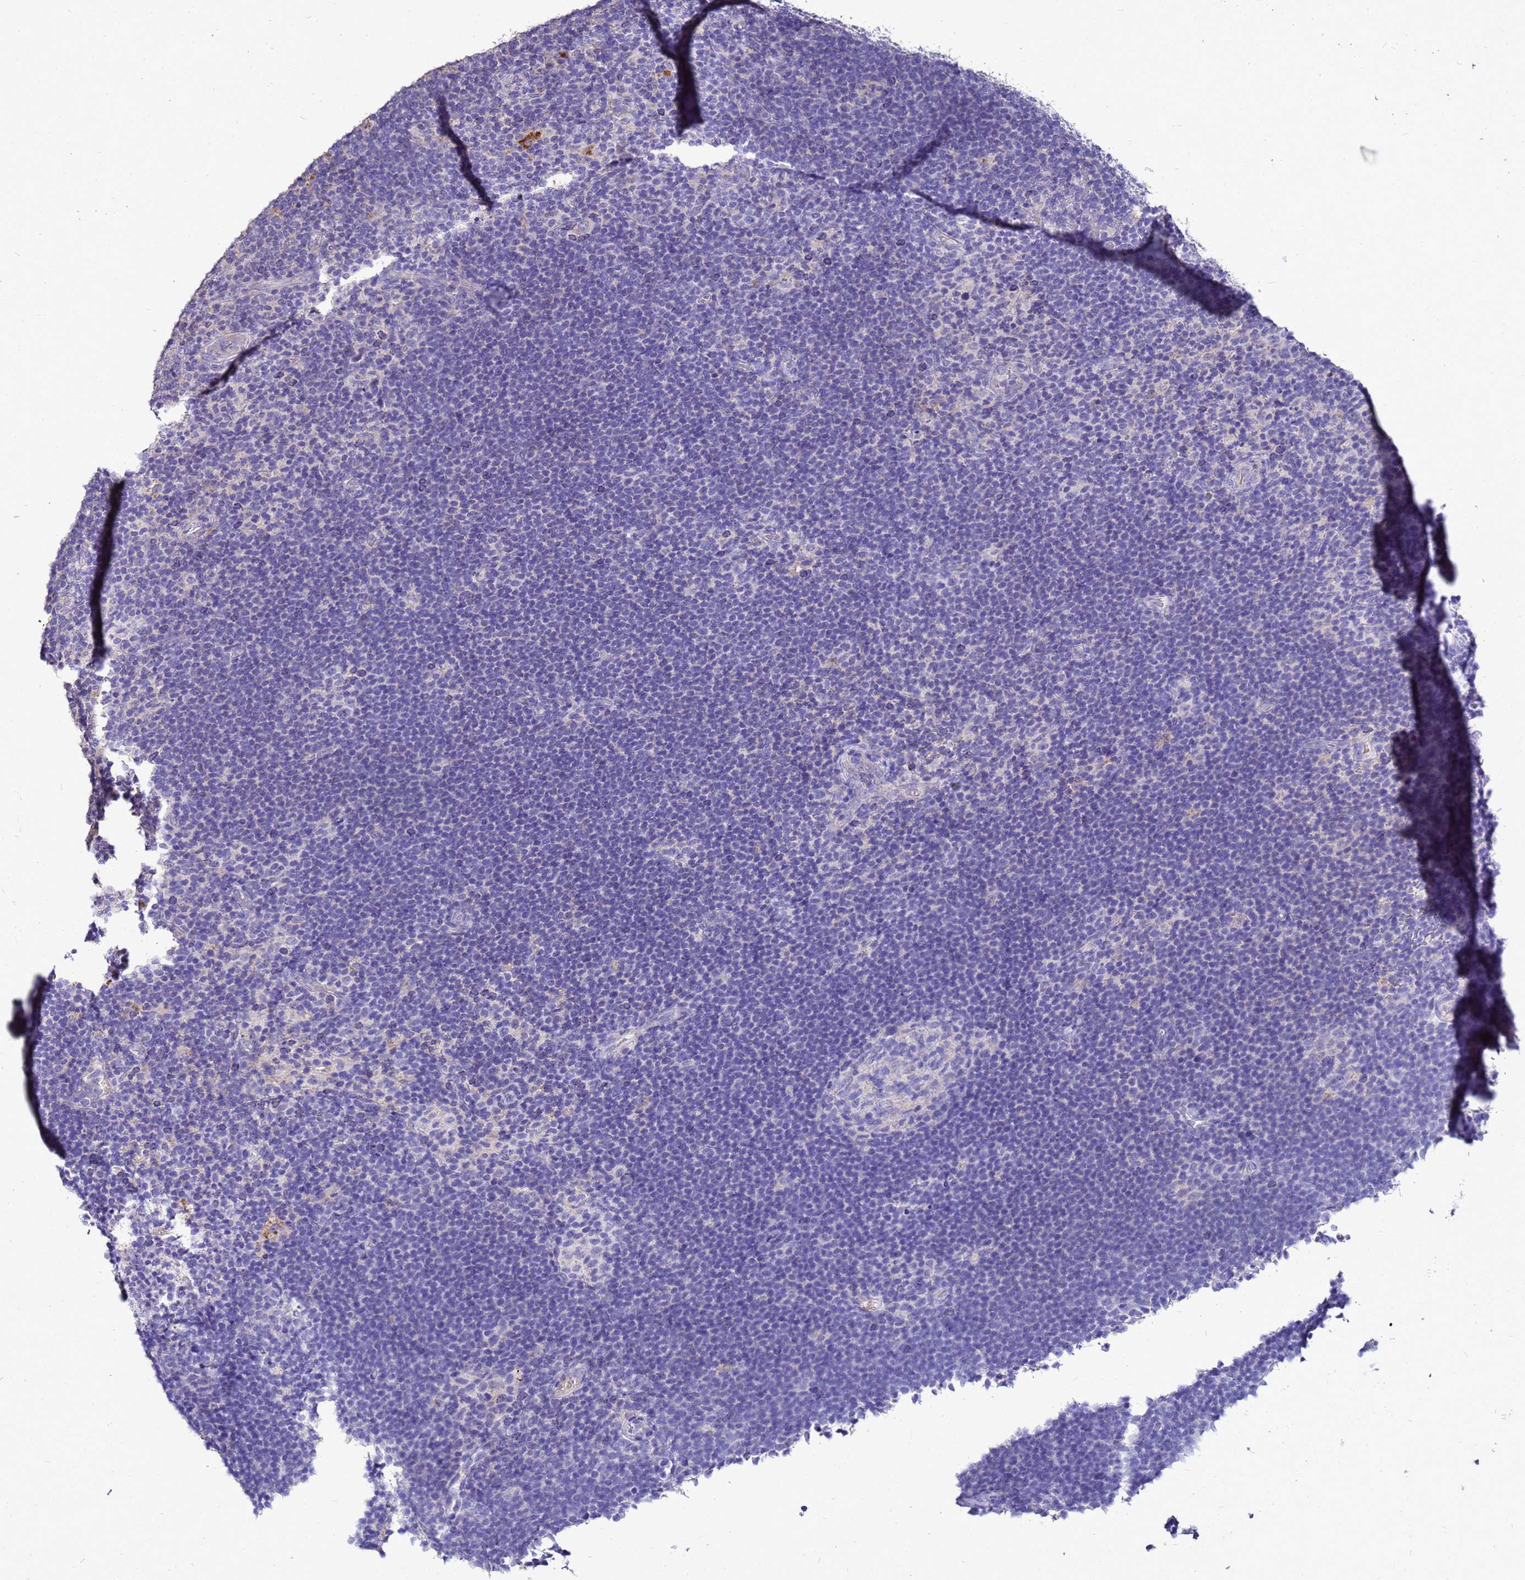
{"staining": {"intensity": "negative", "quantity": "none", "location": "none"}, "tissue": "lymphoma", "cell_type": "Tumor cells", "image_type": "cancer", "snomed": [{"axis": "morphology", "description": "Hodgkin's disease, NOS"}, {"axis": "topography", "description": "Lymph node"}], "caption": "High magnification brightfield microscopy of lymphoma stained with DAB (3,3'-diaminobenzidine) (brown) and counterstained with hematoxylin (blue): tumor cells show no significant expression.", "gene": "S100A2", "patient": {"sex": "female", "age": 57}}